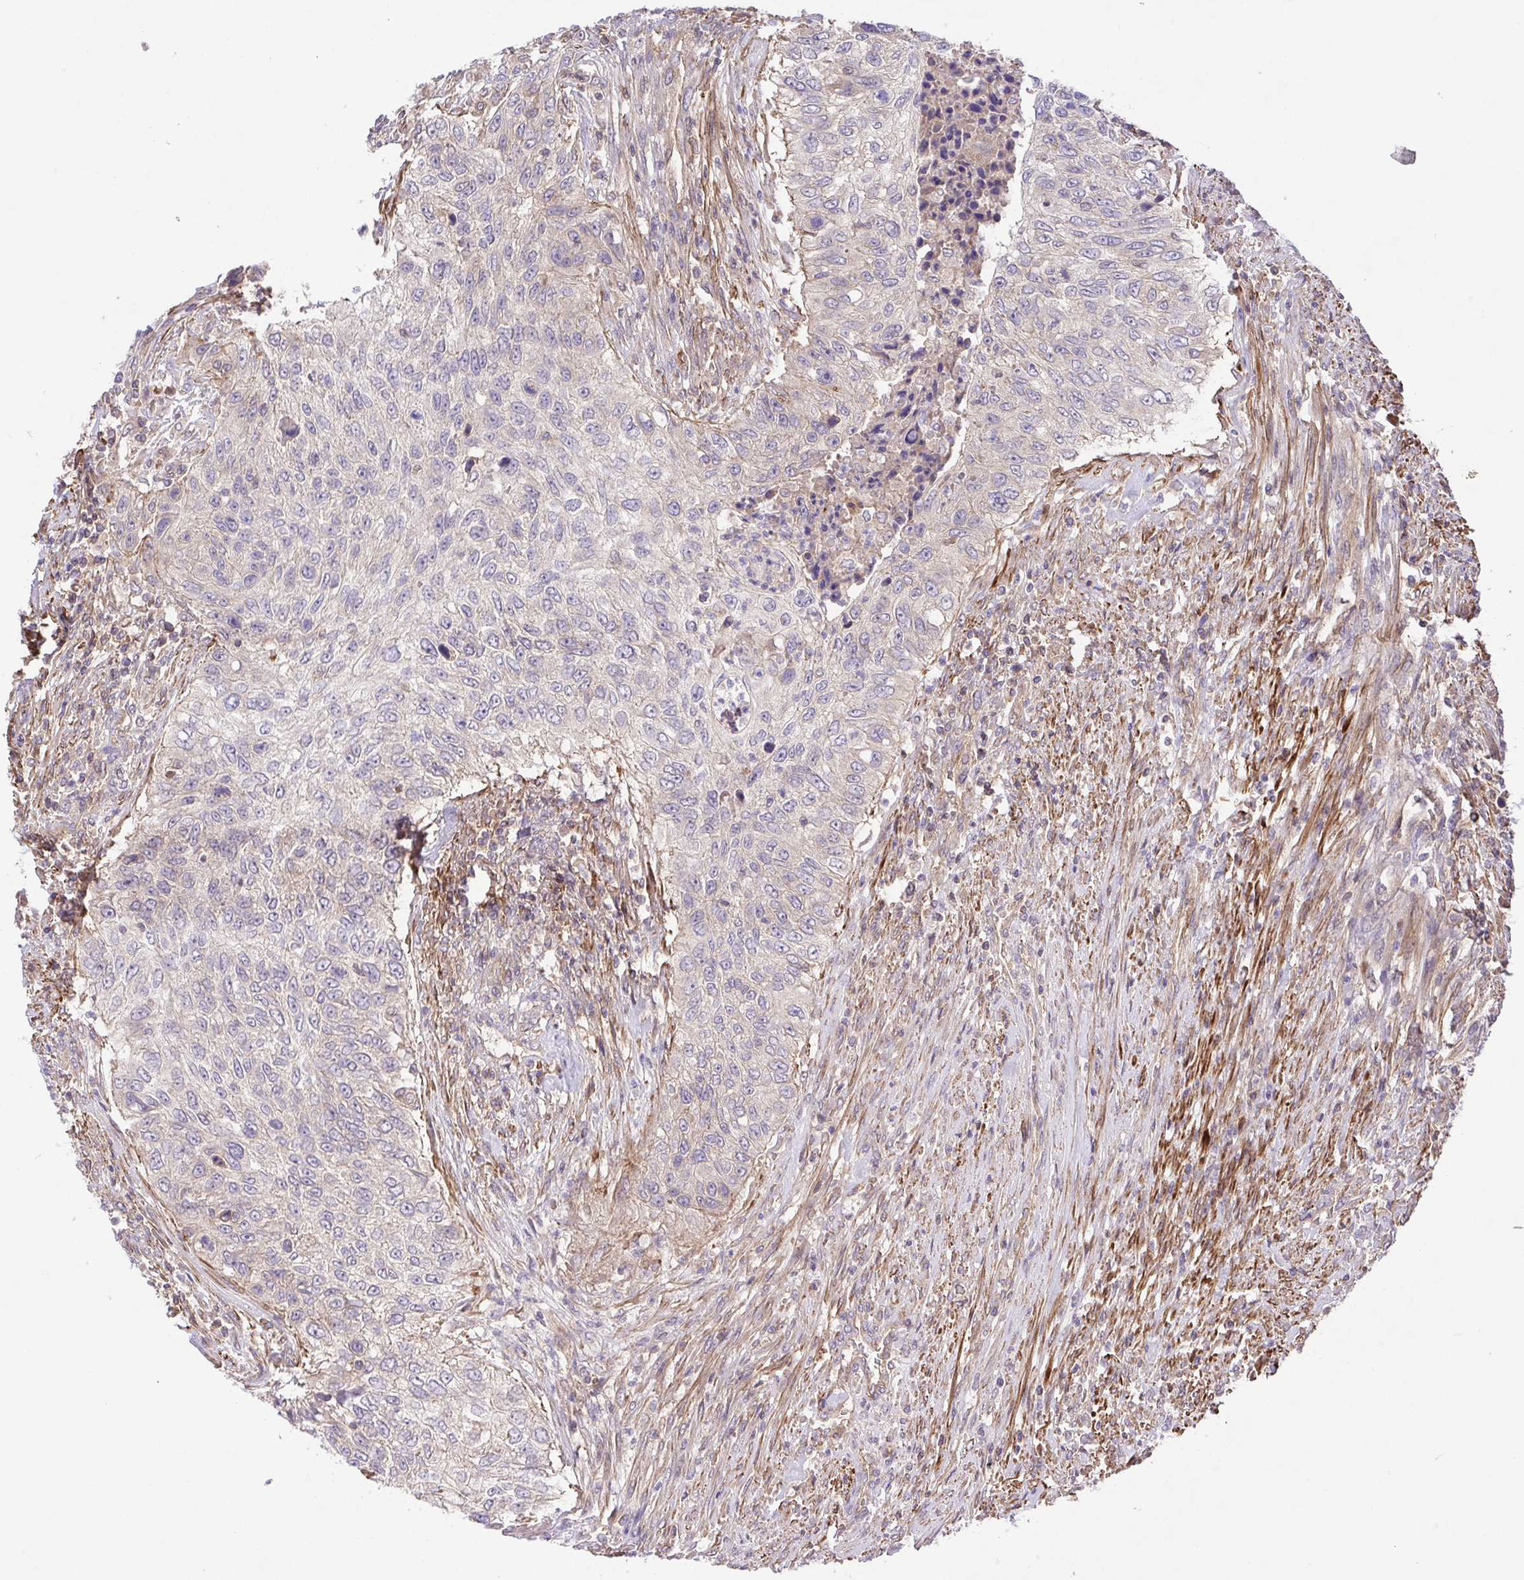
{"staining": {"intensity": "weak", "quantity": "<25%", "location": "cytoplasmic/membranous"}, "tissue": "urothelial cancer", "cell_type": "Tumor cells", "image_type": "cancer", "snomed": [{"axis": "morphology", "description": "Urothelial carcinoma, High grade"}, {"axis": "topography", "description": "Urinary bladder"}], "caption": "The image exhibits no significant positivity in tumor cells of urothelial cancer.", "gene": "IDE", "patient": {"sex": "female", "age": 60}}